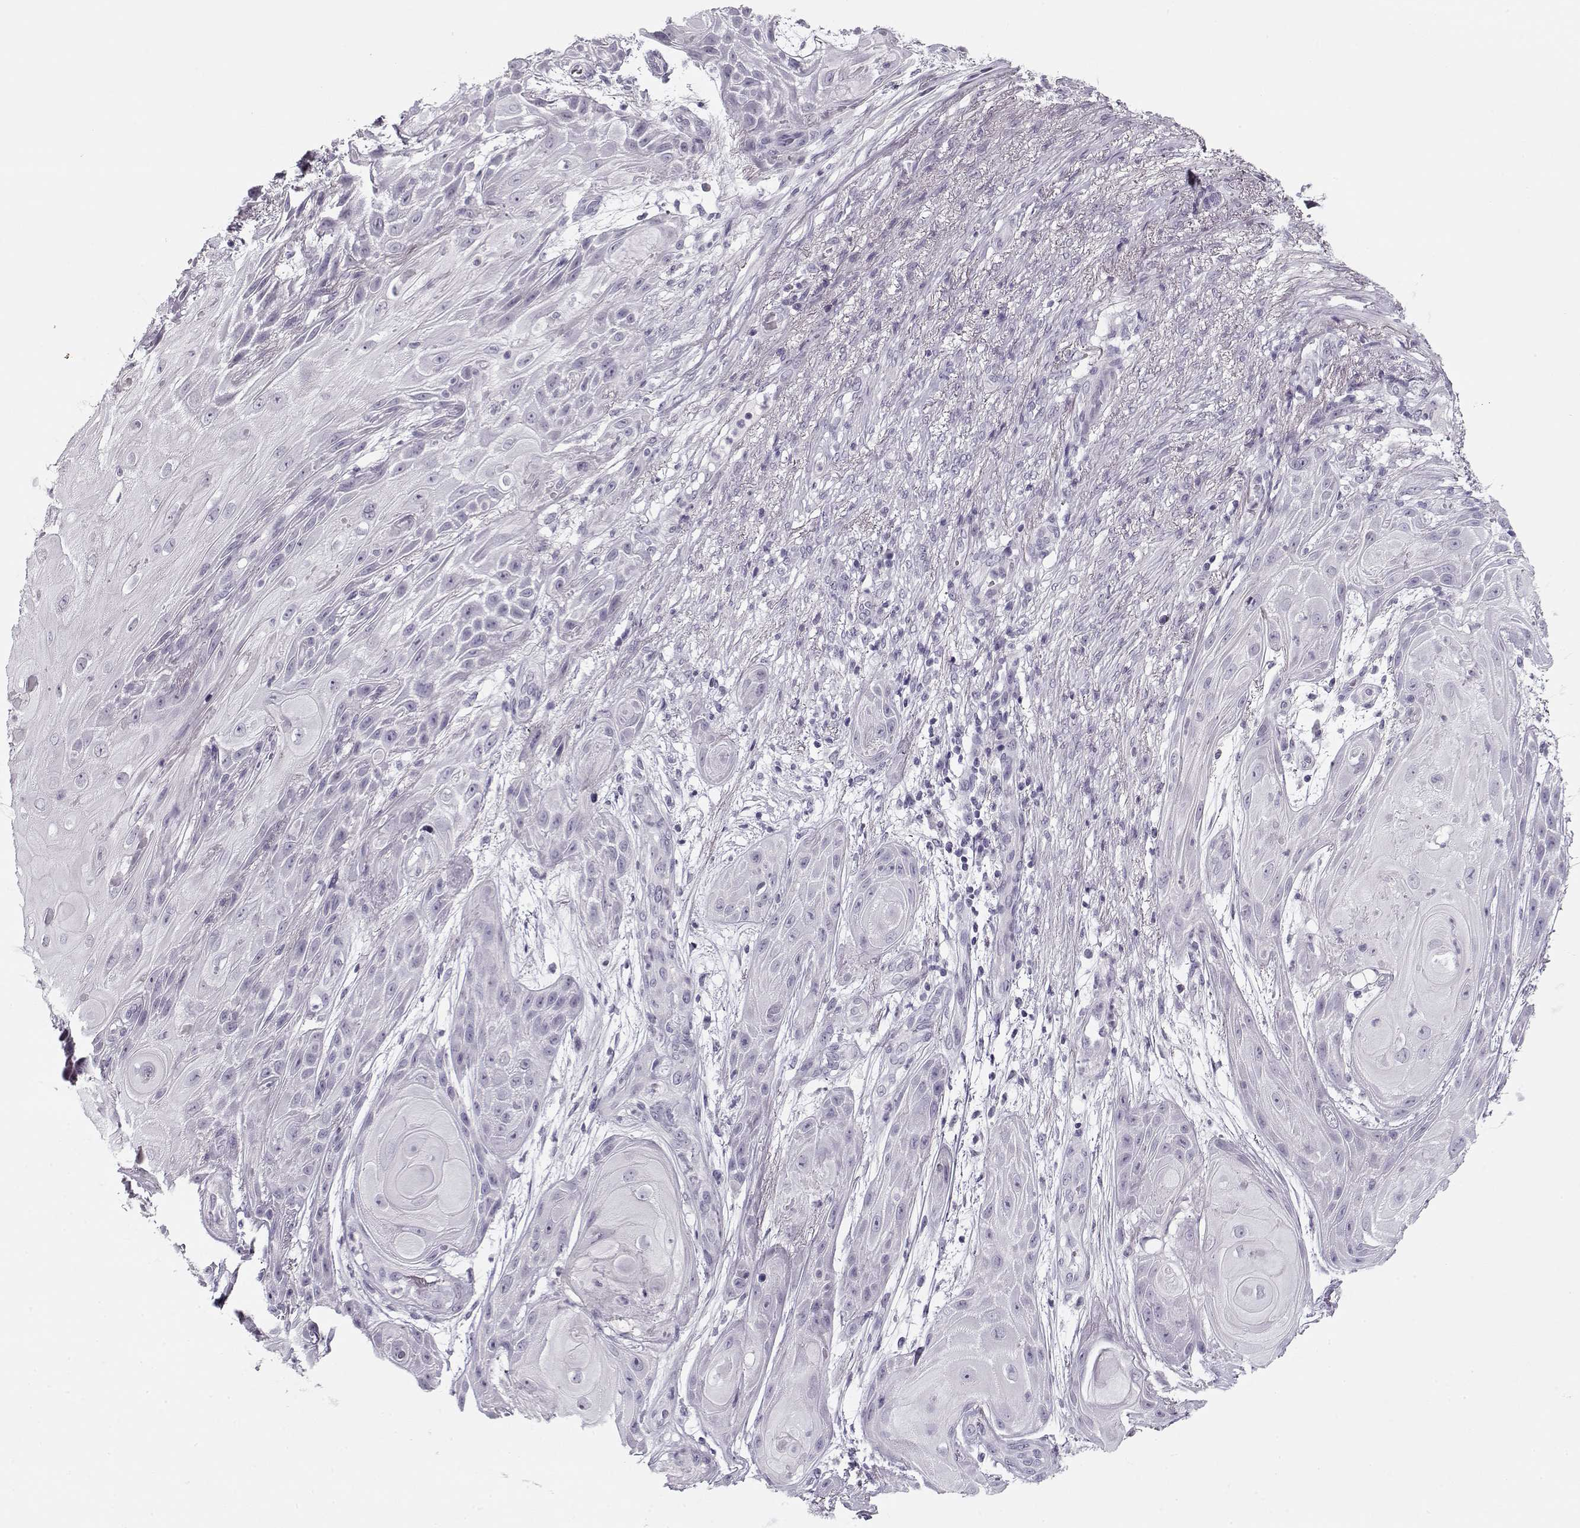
{"staining": {"intensity": "negative", "quantity": "none", "location": "none"}, "tissue": "skin cancer", "cell_type": "Tumor cells", "image_type": "cancer", "snomed": [{"axis": "morphology", "description": "Squamous cell carcinoma, NOS"}, {"axis": "topography", "description": "Skin"}], "caption": "This is an immunohistochemistry photomicrograph of human skin squamous cell carcinoma. There is no positivity in tumor cells.", "gene": "PNMT", "patient": {"sex": "male", "age": 62}}